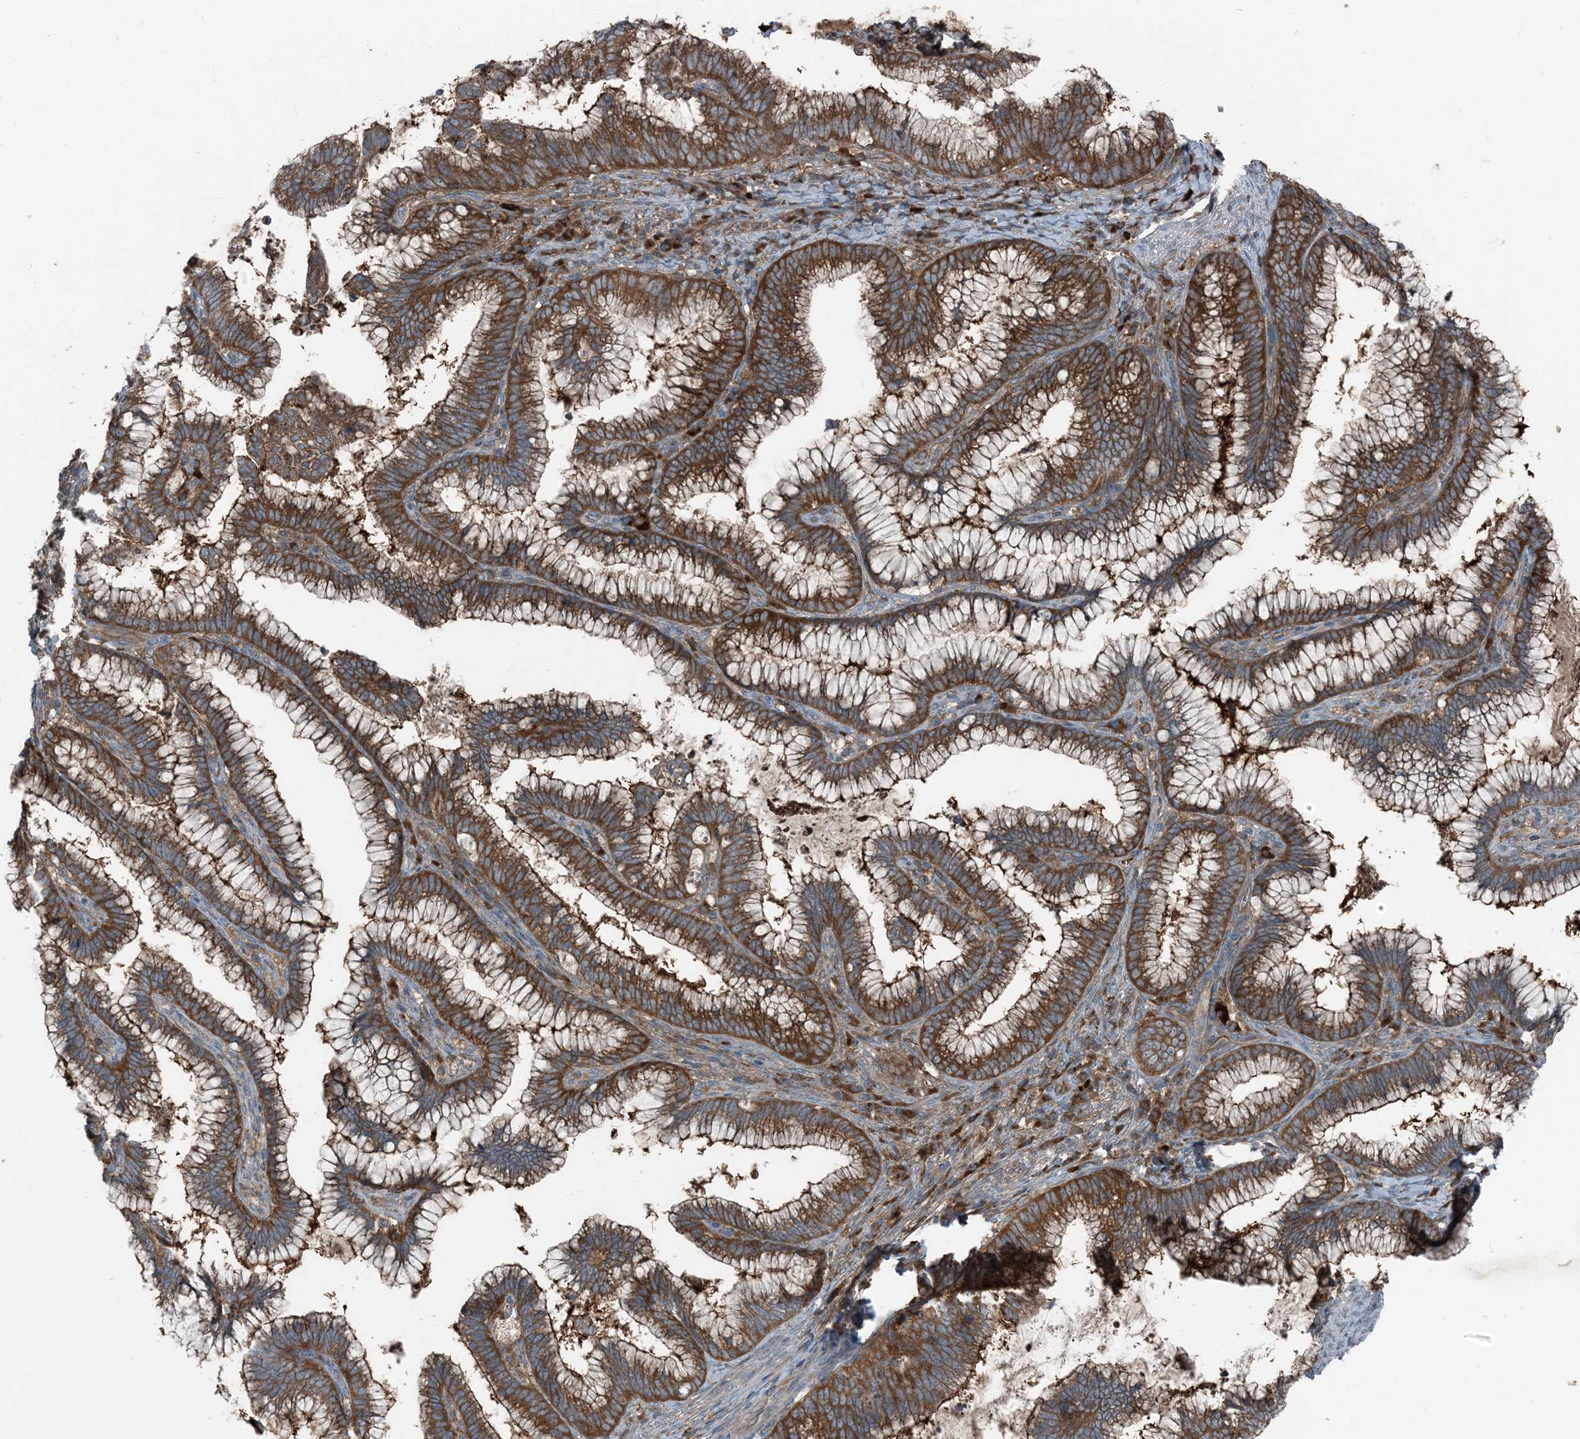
{"staining": {"intensity": "moderate", "quantity": ">75%", "location": "cytoplasmic/membranous"}, "tissue": "cervical cancer", "cell_type": "Tumor cells", "image_type": "cancer", "snomed": [{"axis": "morphology", "description": "Adenocarcinoma, NOS"}, {"axis": "topography", "description": "Cervix"}], "caption": "Moderate cytoplasmic/membranous protein expression is seen in approximately >75% of tumor cells in cervical cancer.", "gene": "RAB3GAP1", "patient": {"sex": "female", "age": 36}}